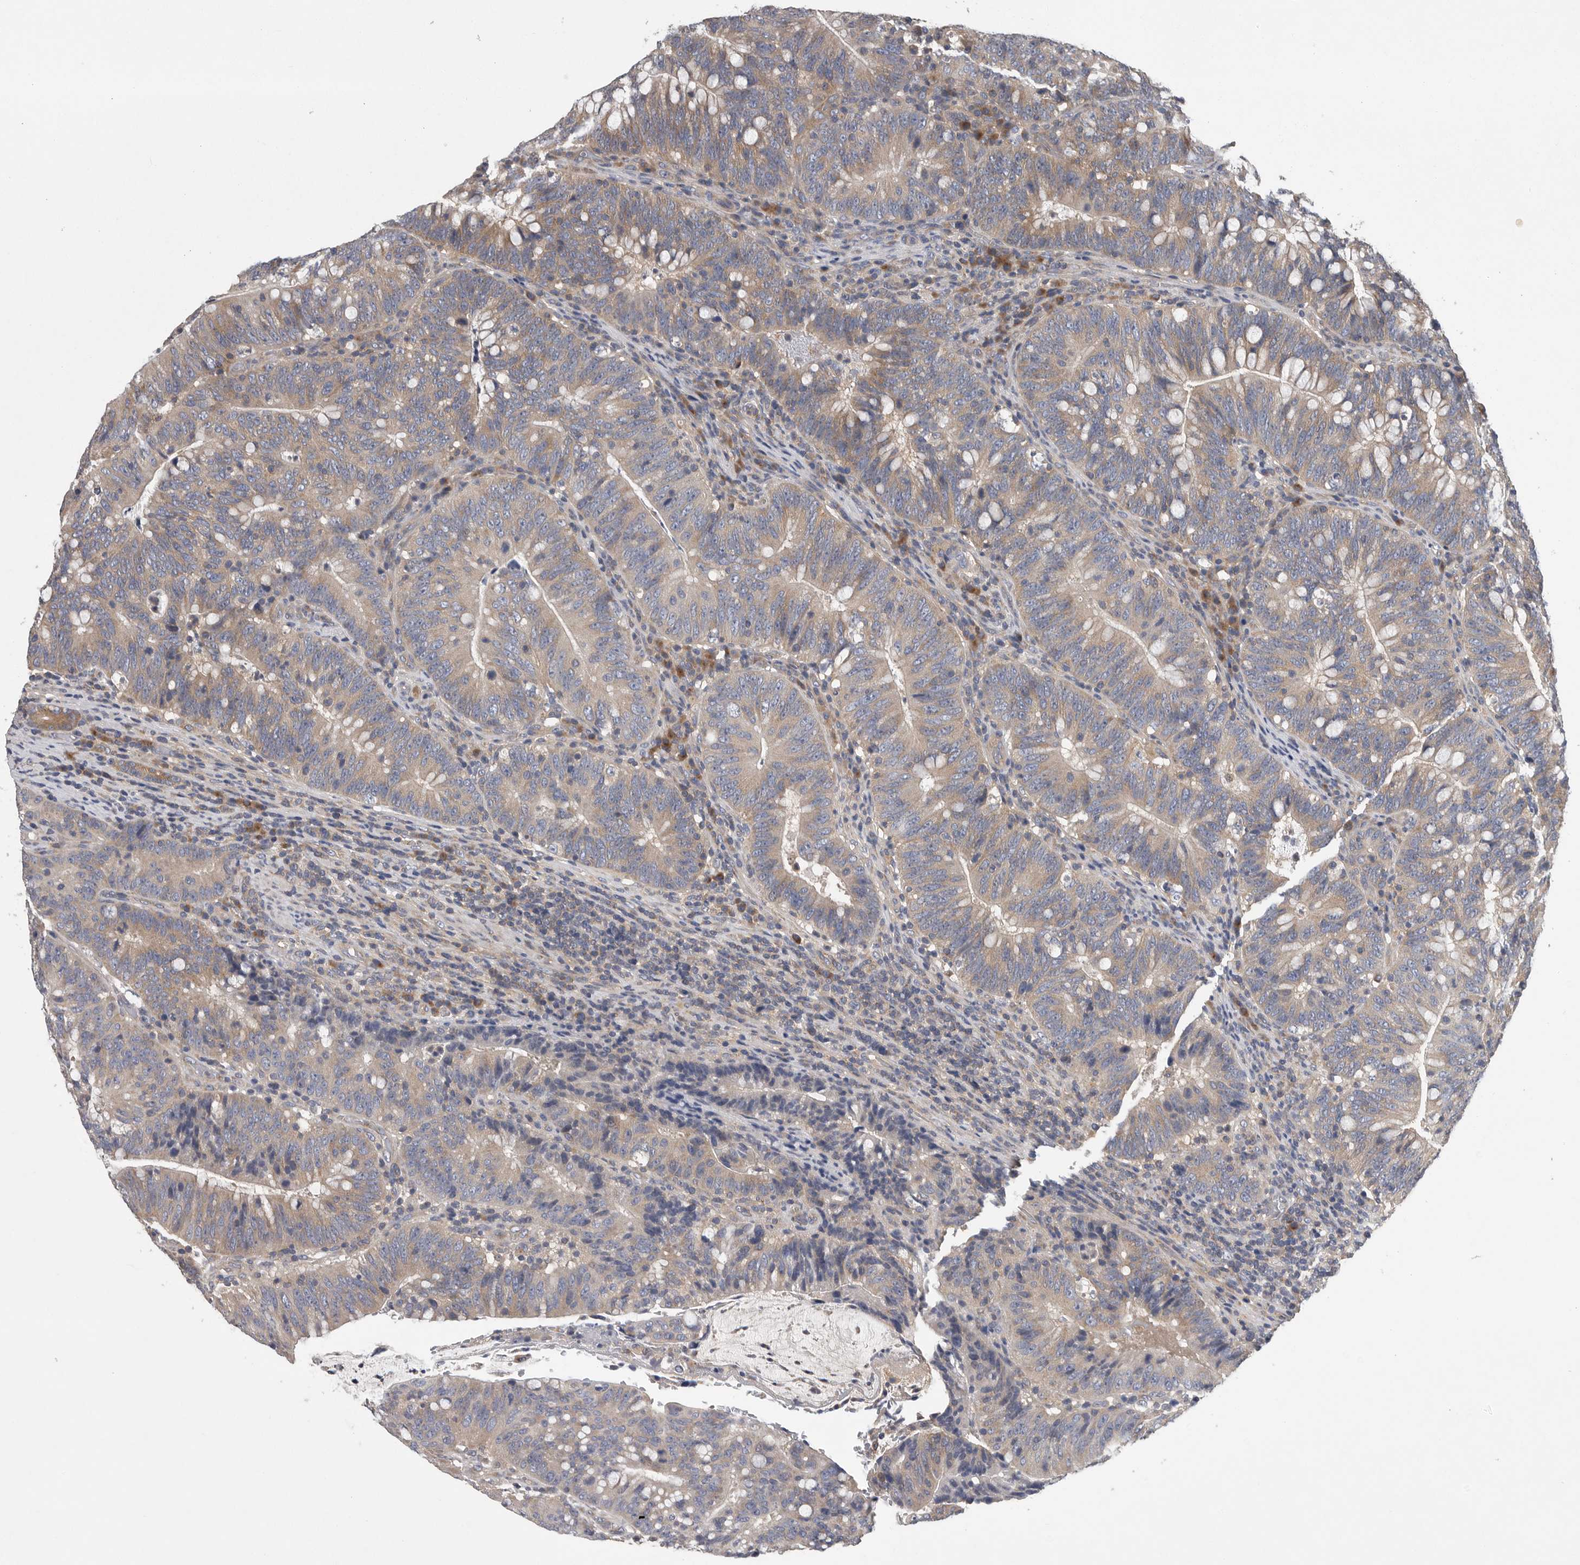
{"staining": {"intensity": "weak", "quantity": ">75%", "location": "cytoplasmic/membranous"}, "tissue": "colorectal cancer", "cell_type": "Tumor cells", "image_type": "cancer", "snomed": [{"axis": "morphology", "description": "Adenocarcinoma, NOS"}, {"axis": "topography", "description": "Colon"}], "caption": "This micrograph exhibits IHC staining of human colorectal adenocarcinoma, with low weak cytoplasmic/membranous staining in approximately >75% of tumor cells.", "gene": "OXR1", "patient": {"sex": "female", "age": 66}}